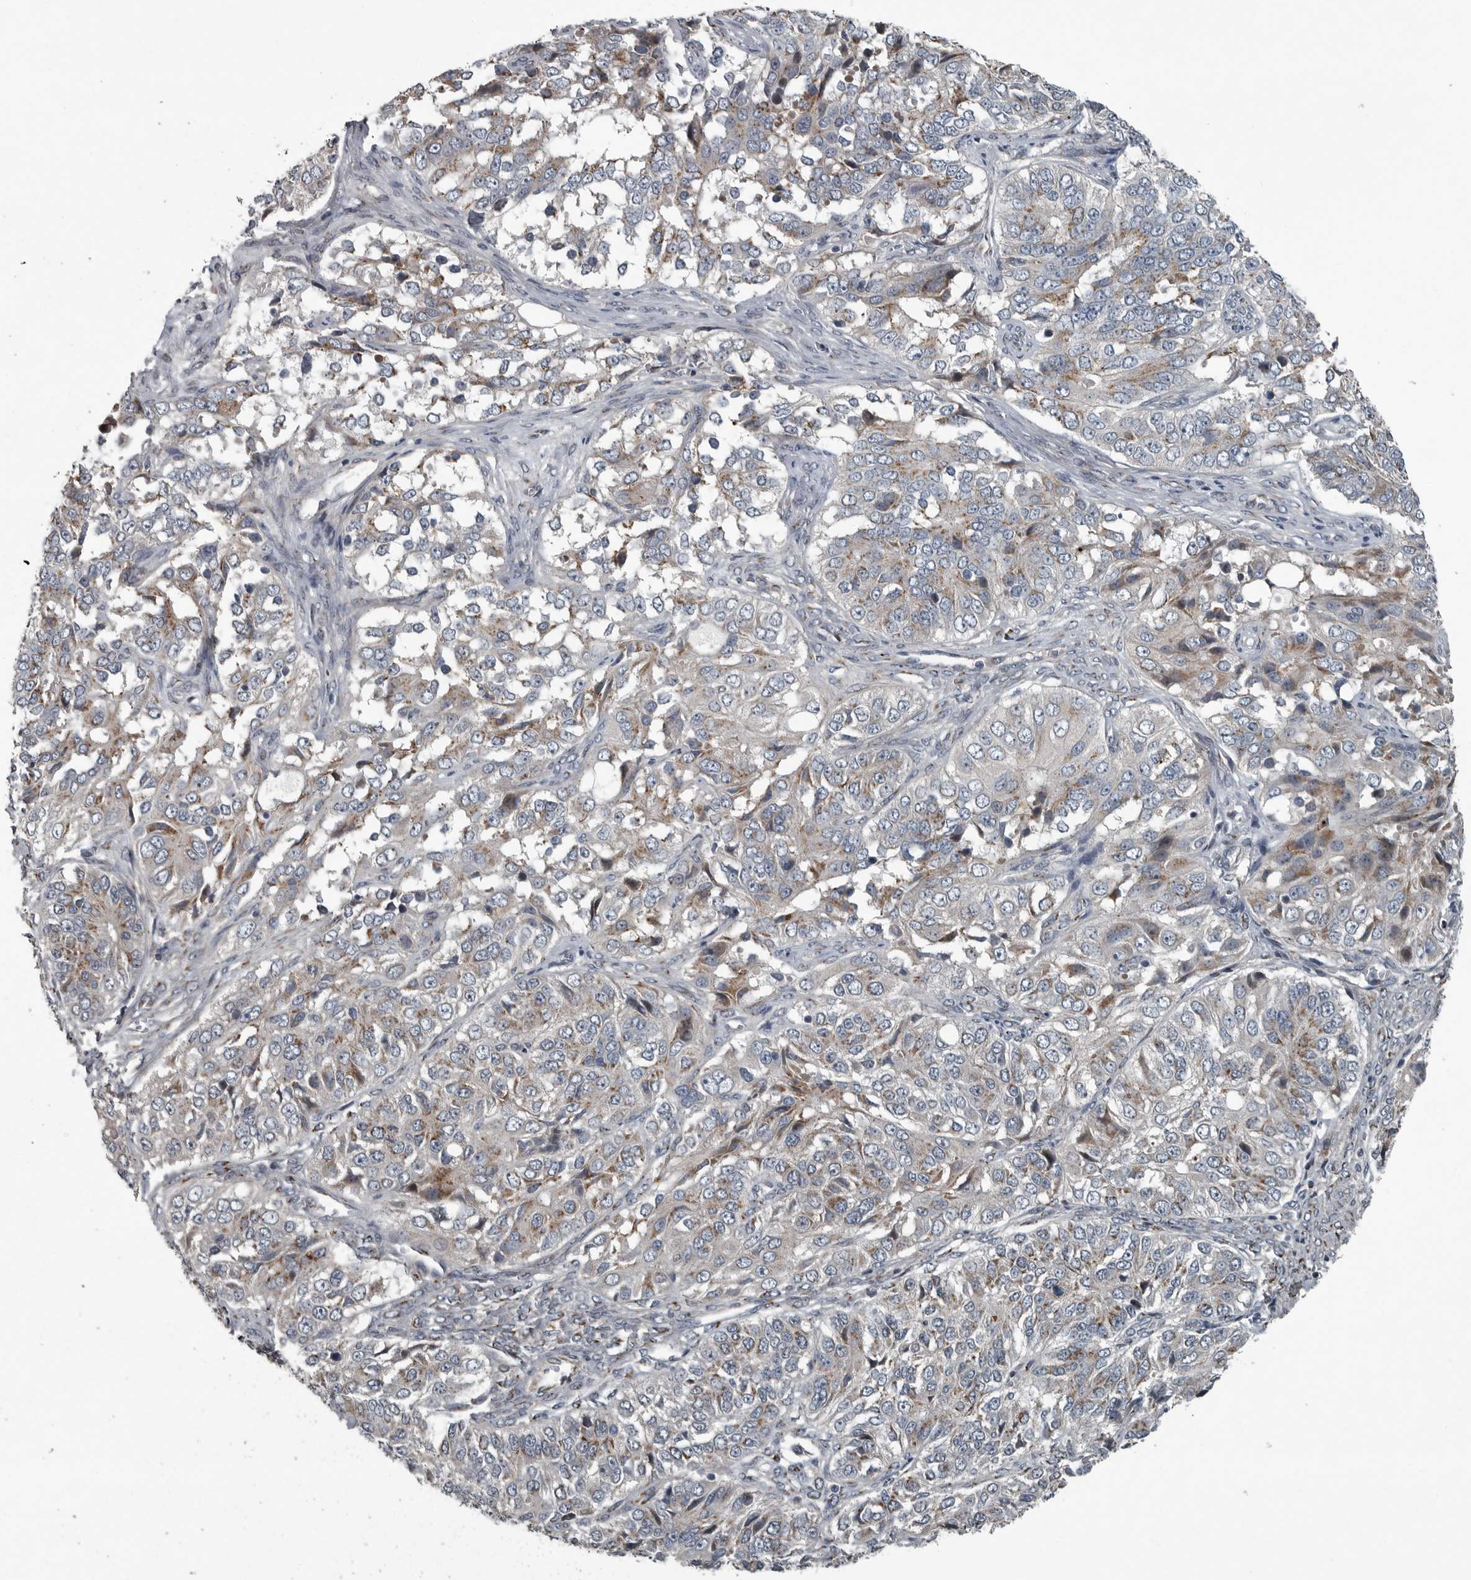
{"staining": {"intensity": "weak", "quantity": "25%-75%", "location": "cytoplasmic/membranous"}, "tissue": "ovarian cancer", "cell_type": "Tumor cells", "image_type": "cancer", "snomed": [{"axis": "morphology", "description": "Carcinoma, endometroid"}, {"axis": "topography", "description": "Ovary"}], "caption": "A brown stain labels weak cytoplasmic/membranous expression of a protein in human ovarian cancer tumor cells.", "gene": "ZNF345", "patient": {"sex": "female", "age": 51}}